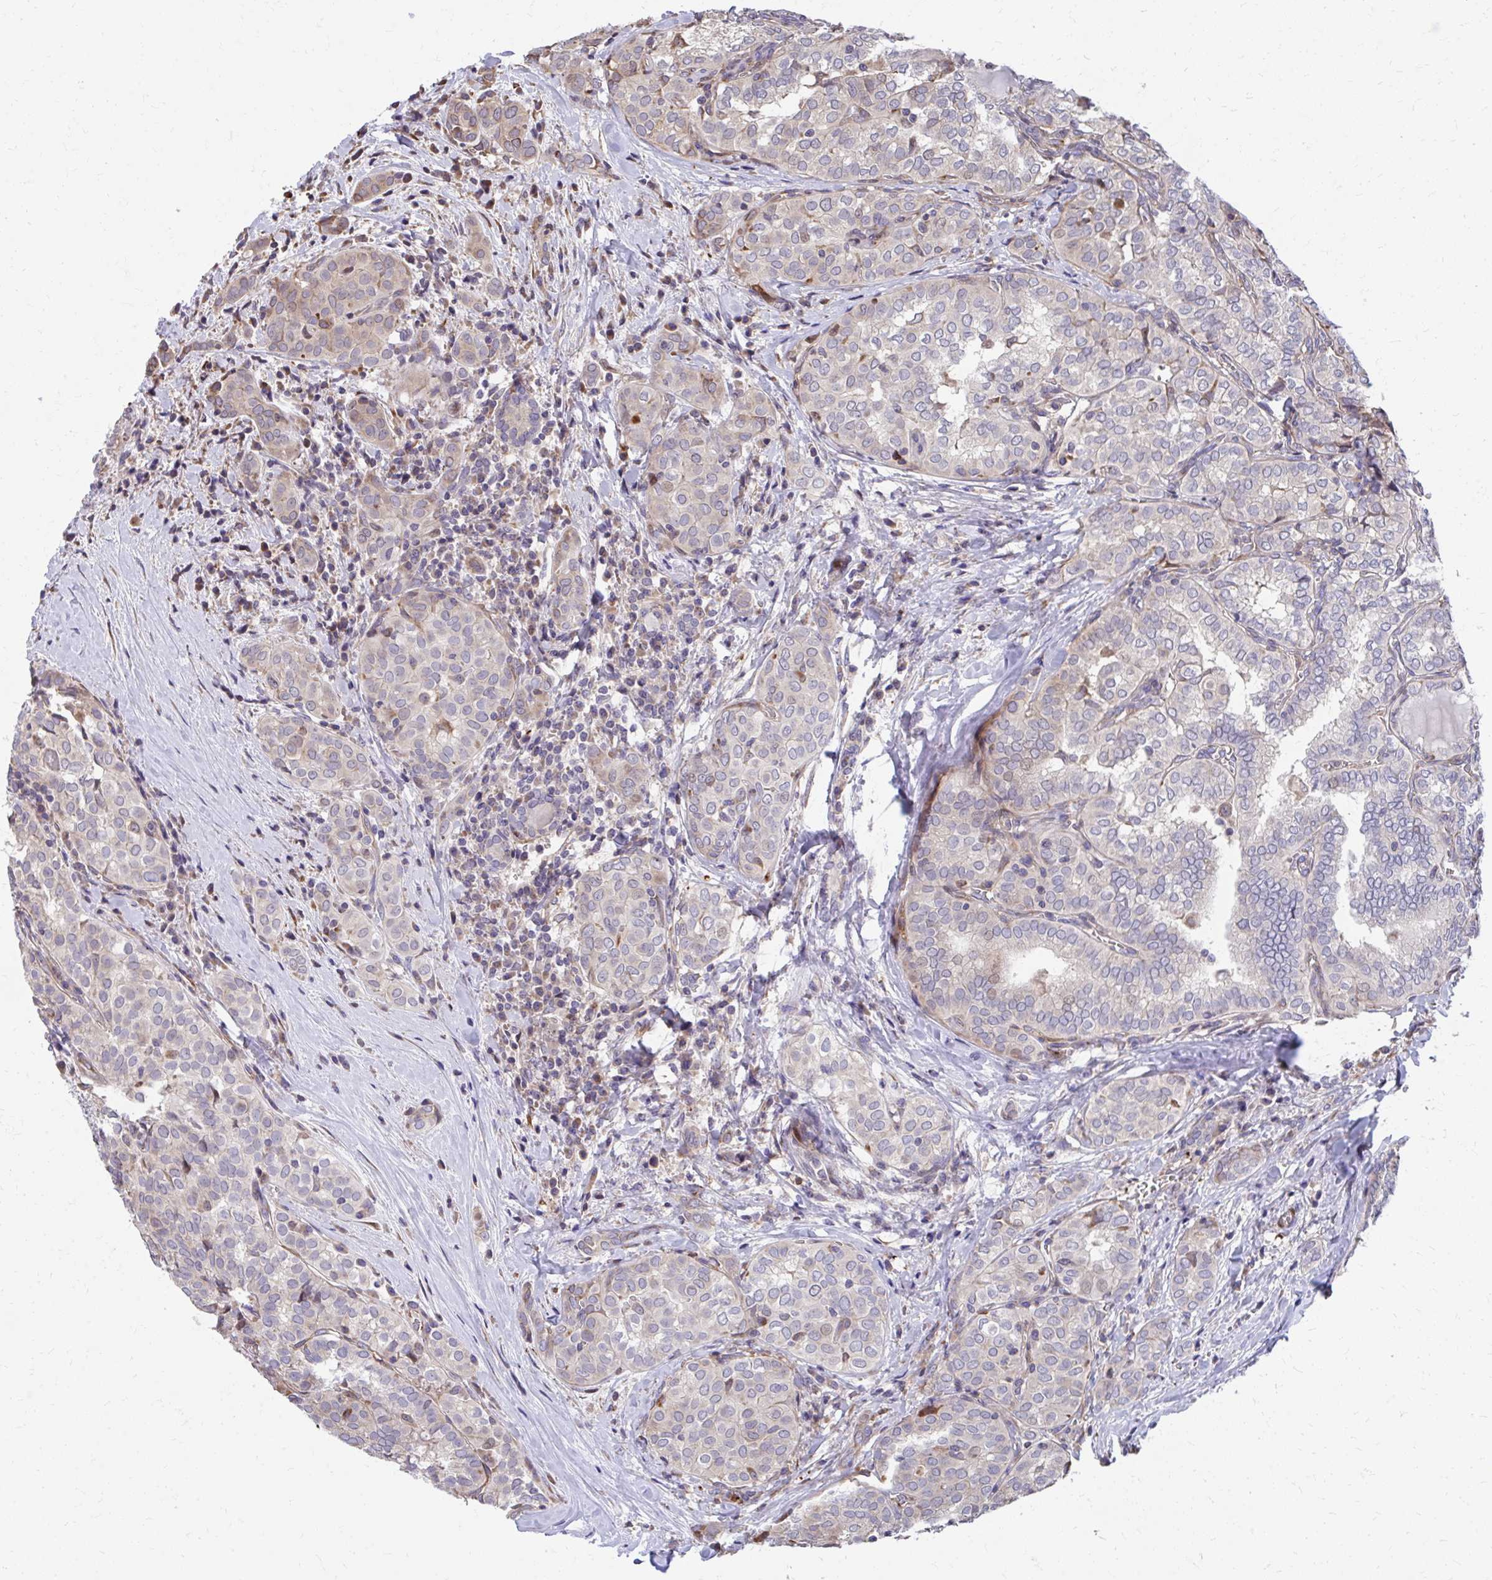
{"staining": {"intensity": "weak", "quantity": "<25%", "location": "cytoplasmic/membranous"}, "tissue": "thyroid cancer", "cell_type": "Tumor cells", "image_type": "cancer", "snomed": [{"axis": "morphology", "description": "Papillary adenocarcinoma, NOS"}, {"axis": "topography", "description": "Thyroid gland"}], "caption": "An image of thyroid cancer (papillary adenocarcinoma) stained for a protein exhibits no brown staining in tumor cells.", "gene": "ZNF778", "patient": {"sex": "female", "age": 30}}